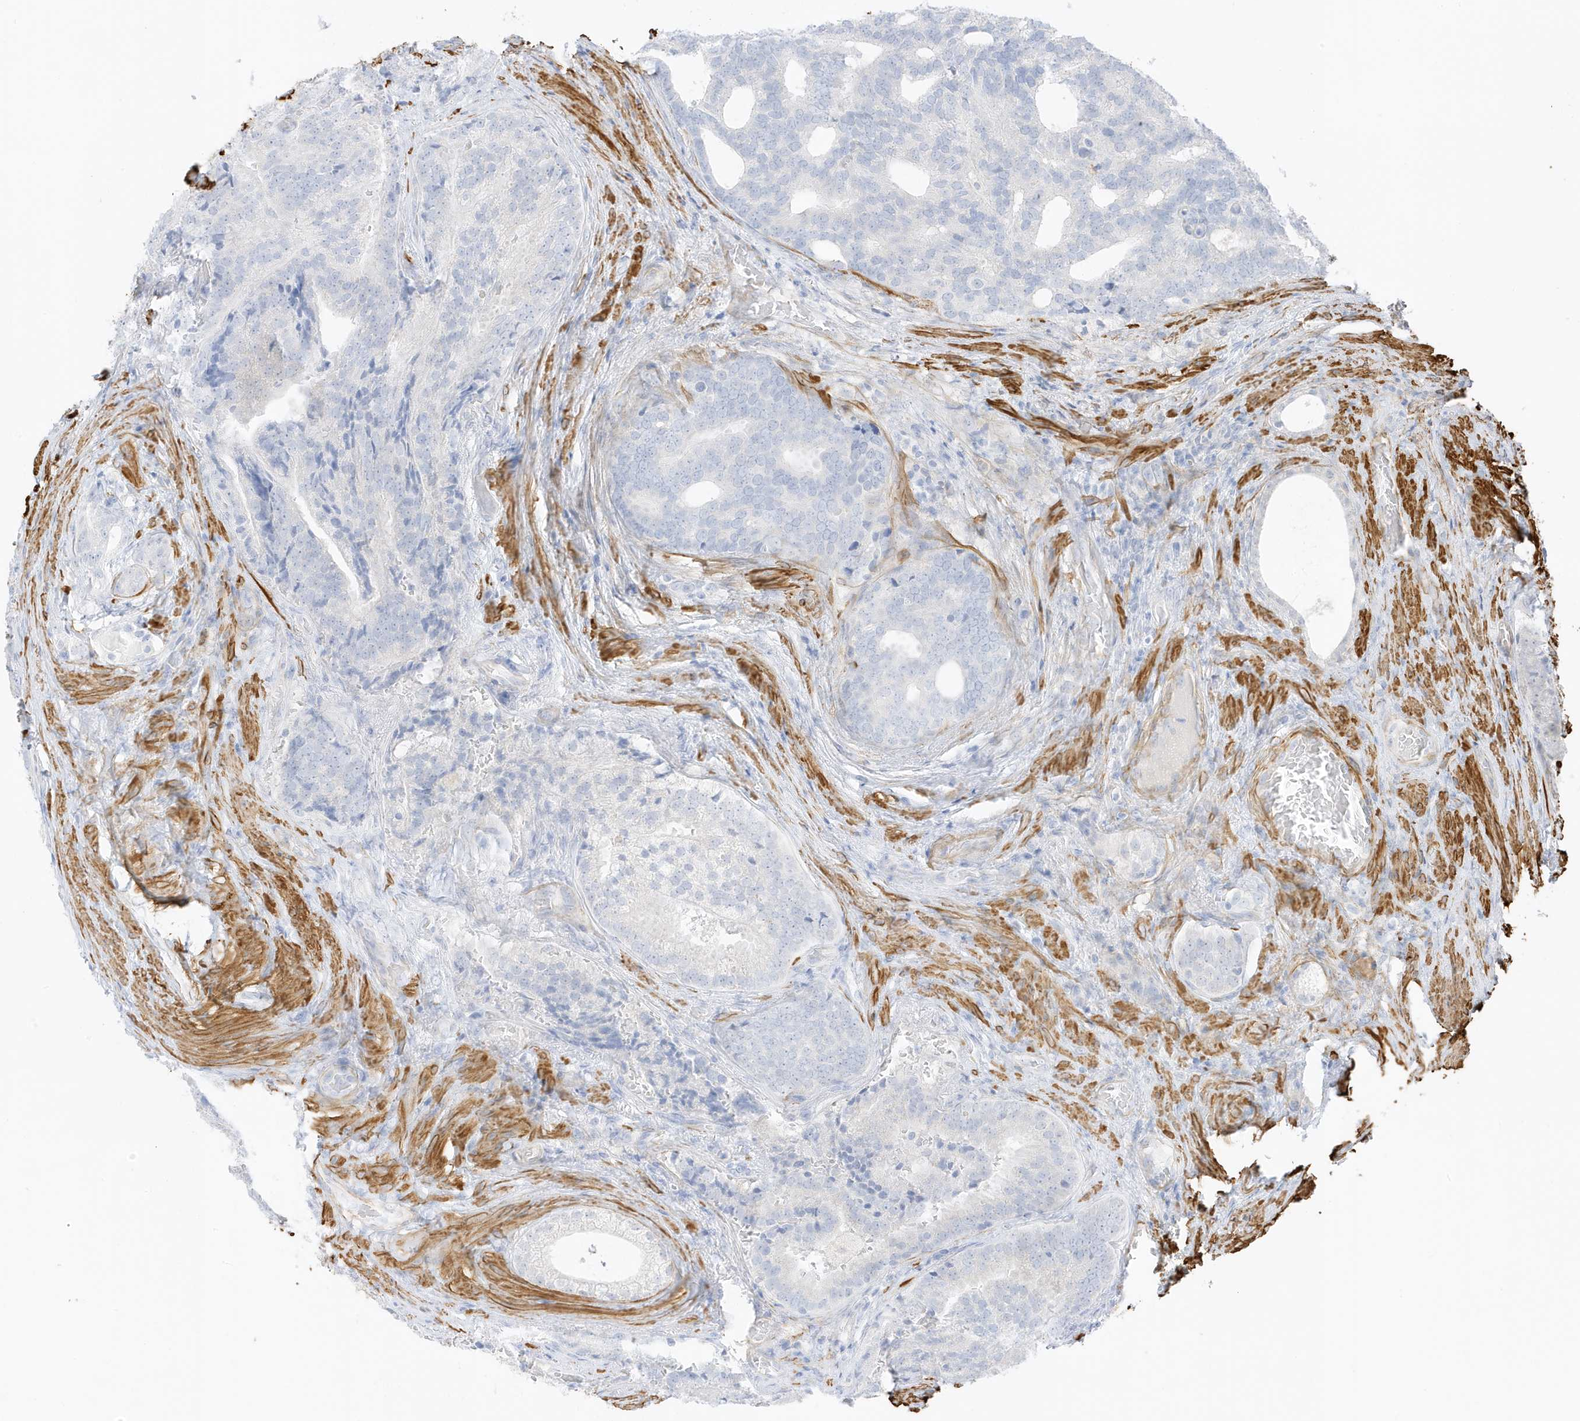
{"staining": {"intensity": "negative", "quantity": "none", "location": "none"}, "tissue": "prostate cancer", "cell_type": "Tumor cells", "image_type": "cancer", "snomed": [{"axis": "morphology", "description": "Adenocarcinoma, Low grade"}, {"axis": "topography", "description": "Prostate"}], "caption": "Immunohistochemistry (IHC) of human prostate cancer (adenocarcinoma (low-grade)) exhibits no staining in tumor cells.", "gene": "SLC22A13", "patient": {"sex": "male", "age": 71}}